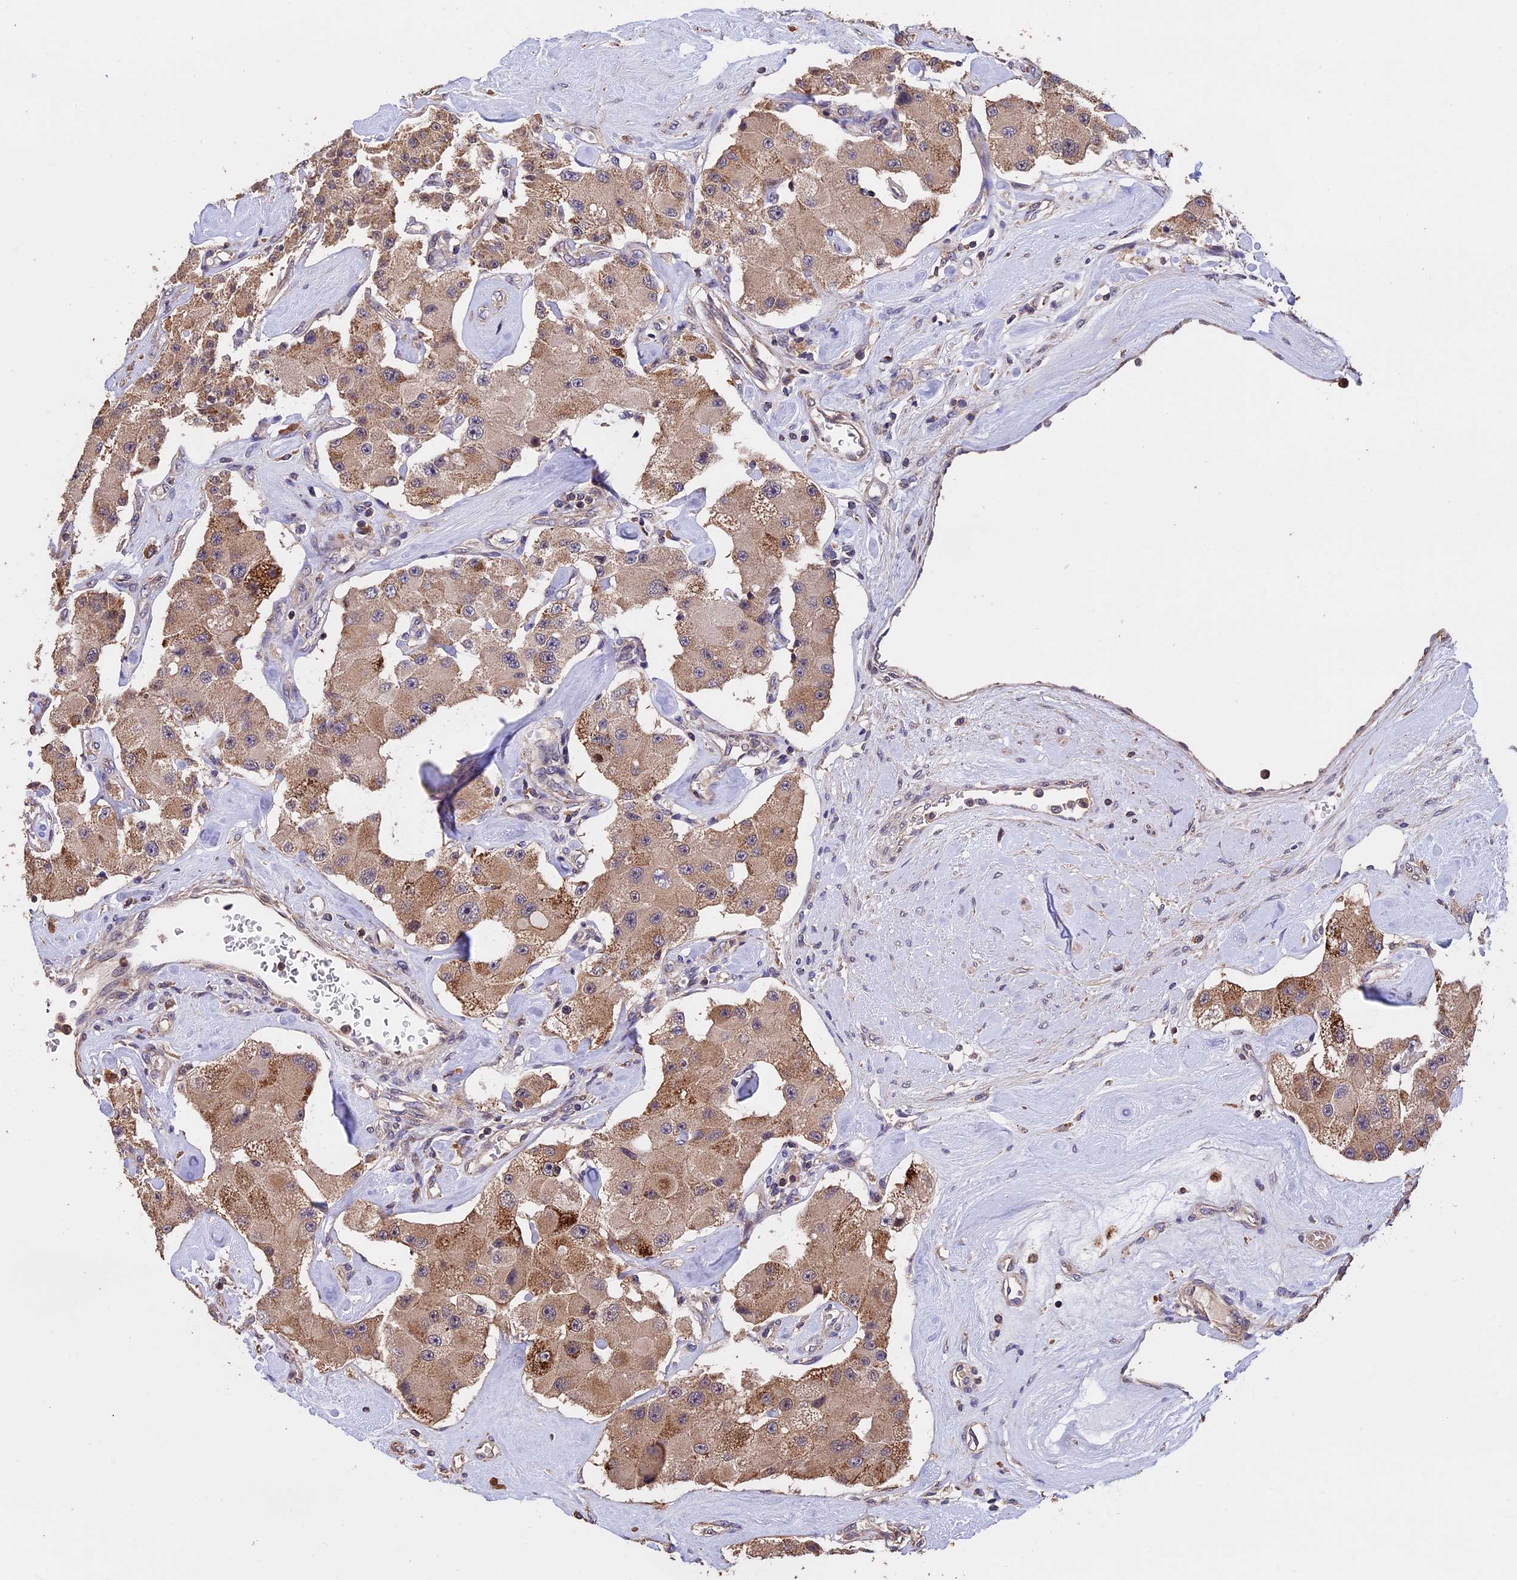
{"staining": {"intensity": "moderate", "quantity": ">75%", "location": "cytoplasmic/membranous"}, "tissue": "carcinoid", "cell_type": "Tumor cells", "image_type": "cancer", "snomed": [{"axis": "morphology", "description": "Carcinoid, malignant, NOS"}, {"axis": "topography", "description": "Pancreas"}], "caption": "Moderate cytoplasmic/membranous expression for a protein is appreciated in about >75% of tumor cells of carcinoid using immunohistochemistry (IHC).", "gene": "PKD2L2", "patient": {"sex": "male", "age": 41}}